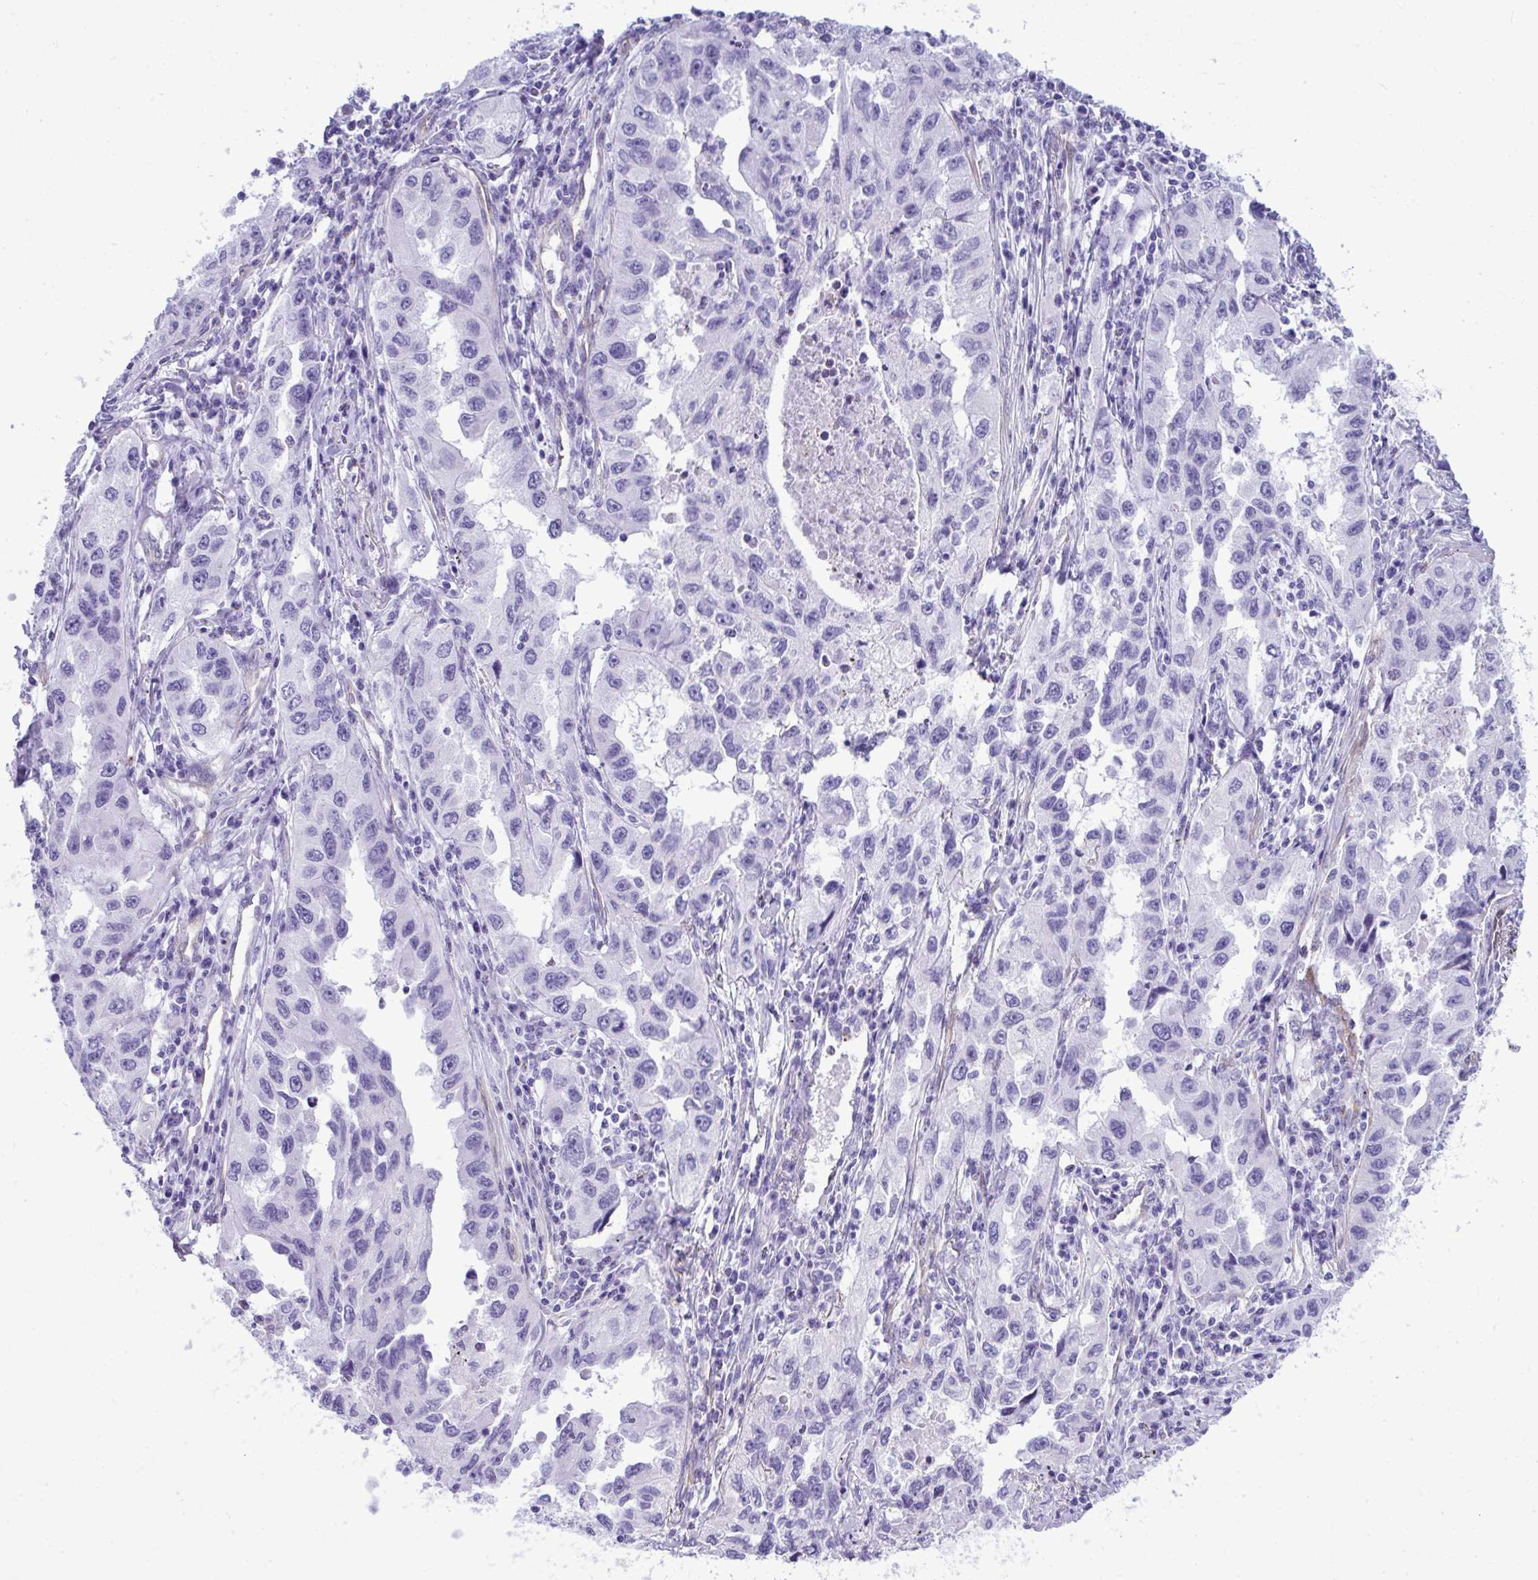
{"staining": {"intensity": "negative", "quantity": "none", "location": "none"}, "tissue": "lung cancer", "cell_type": "Tumor cells", "image_type": "cancer", "snomed": [{"axis": "morphology", "description": "Adenocarcinoma, NOS"}, {"axis": "topography", "description": "Lung"}], "caption": "Tumor cells are negative for brown protein staining in lung cancer (adenocarcinoma).", "gene": "LIMS2", "patient": {"sex": "female", "age": 73}}